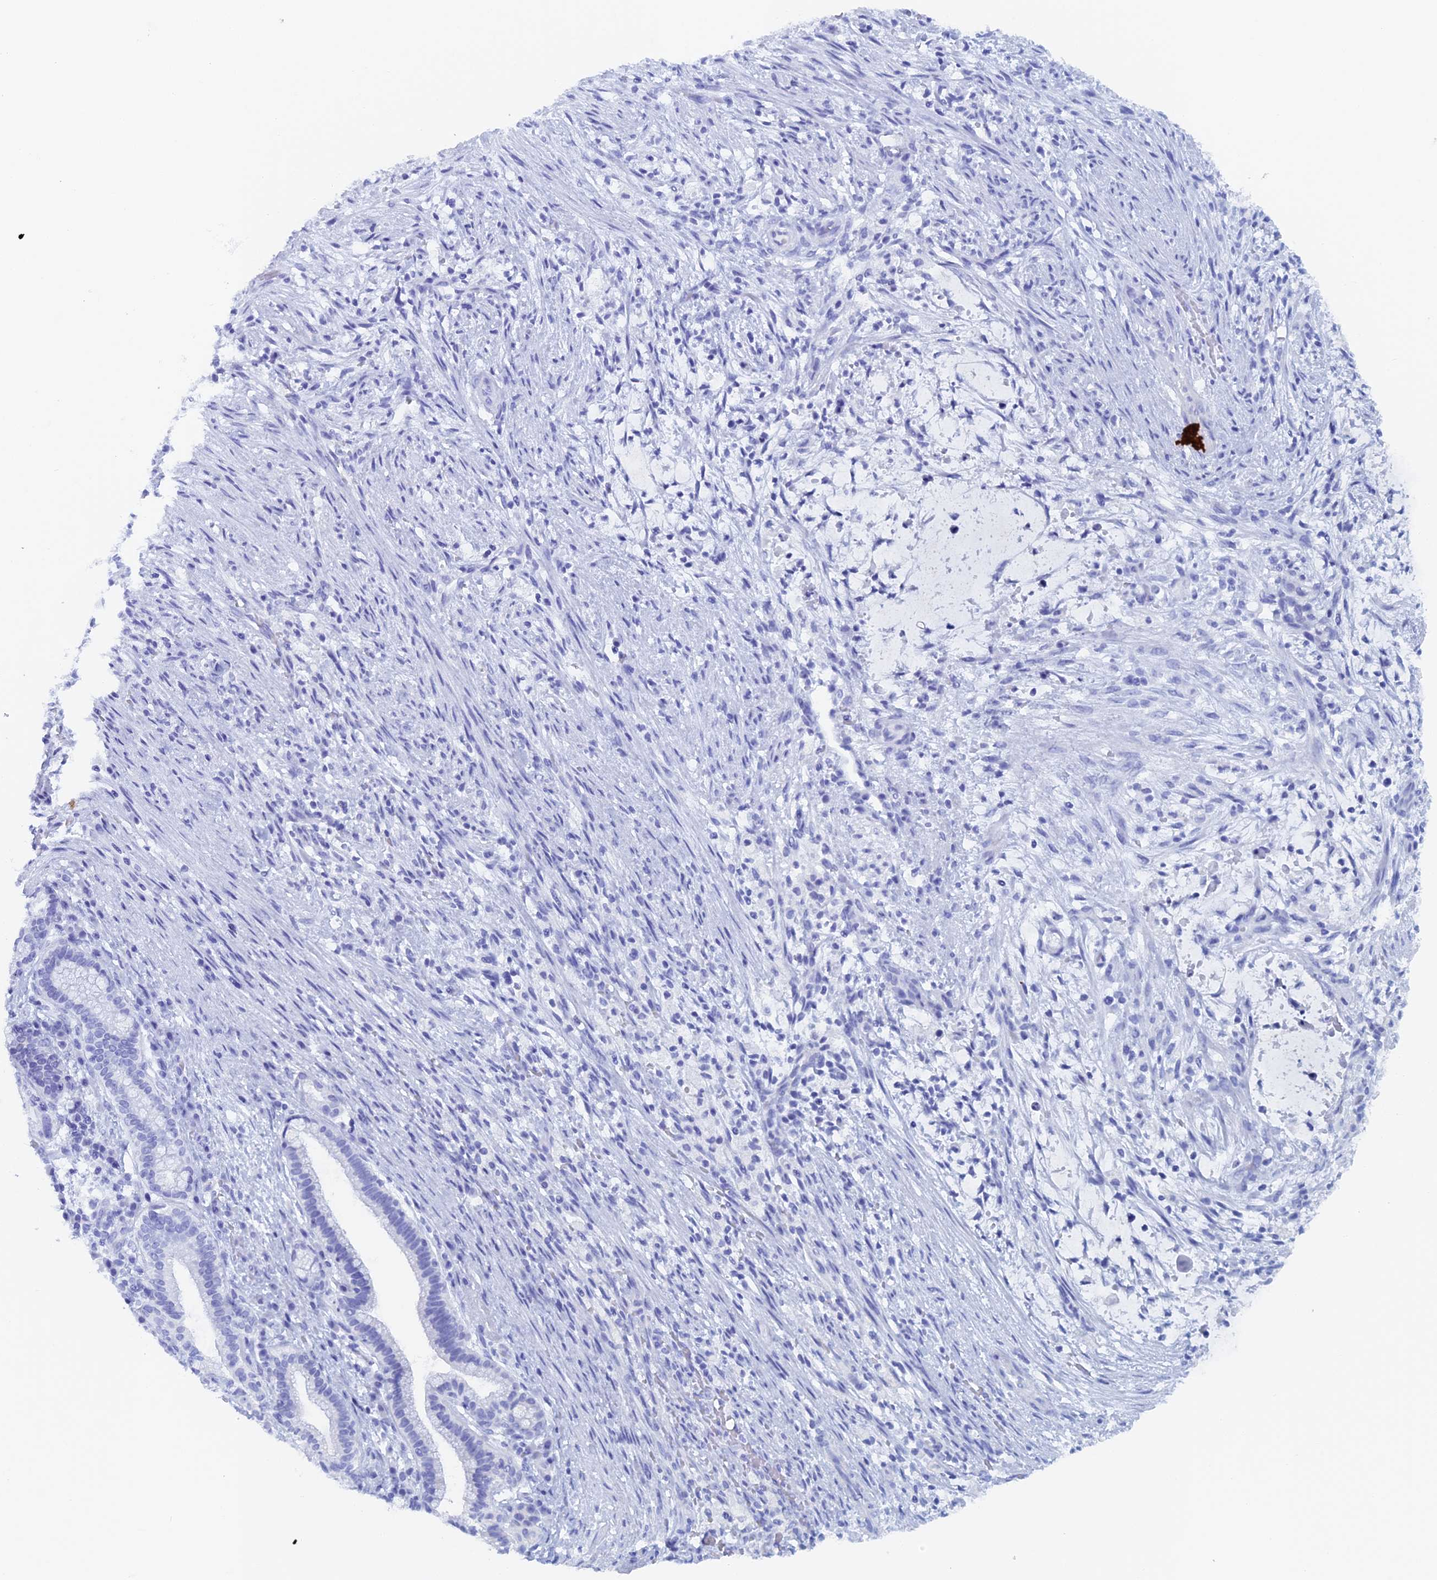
{"staining": {"intensity": "negative", "quantity": "none", "location": "none"}, "tissue": "liver cancer", "cell_type": "Tumor cells", "image_type": "cancer", "snomed": [{"axis": "morphology", "description": "Normal tissue, NOS"}, {"axis": "morphology", "description": "Cholangiocarcinoma"}, {"axis": "topography", "description": "Liver"}, {"axis": "topography", "description": "Peripheral nerve tissue"}], "caption": "IHC image of human liver cancer stained for a protein (brown), which shows no staining in tumor cells.", "gene": "ELOVL6", "patient": {"sex": "female", "age": 73}}